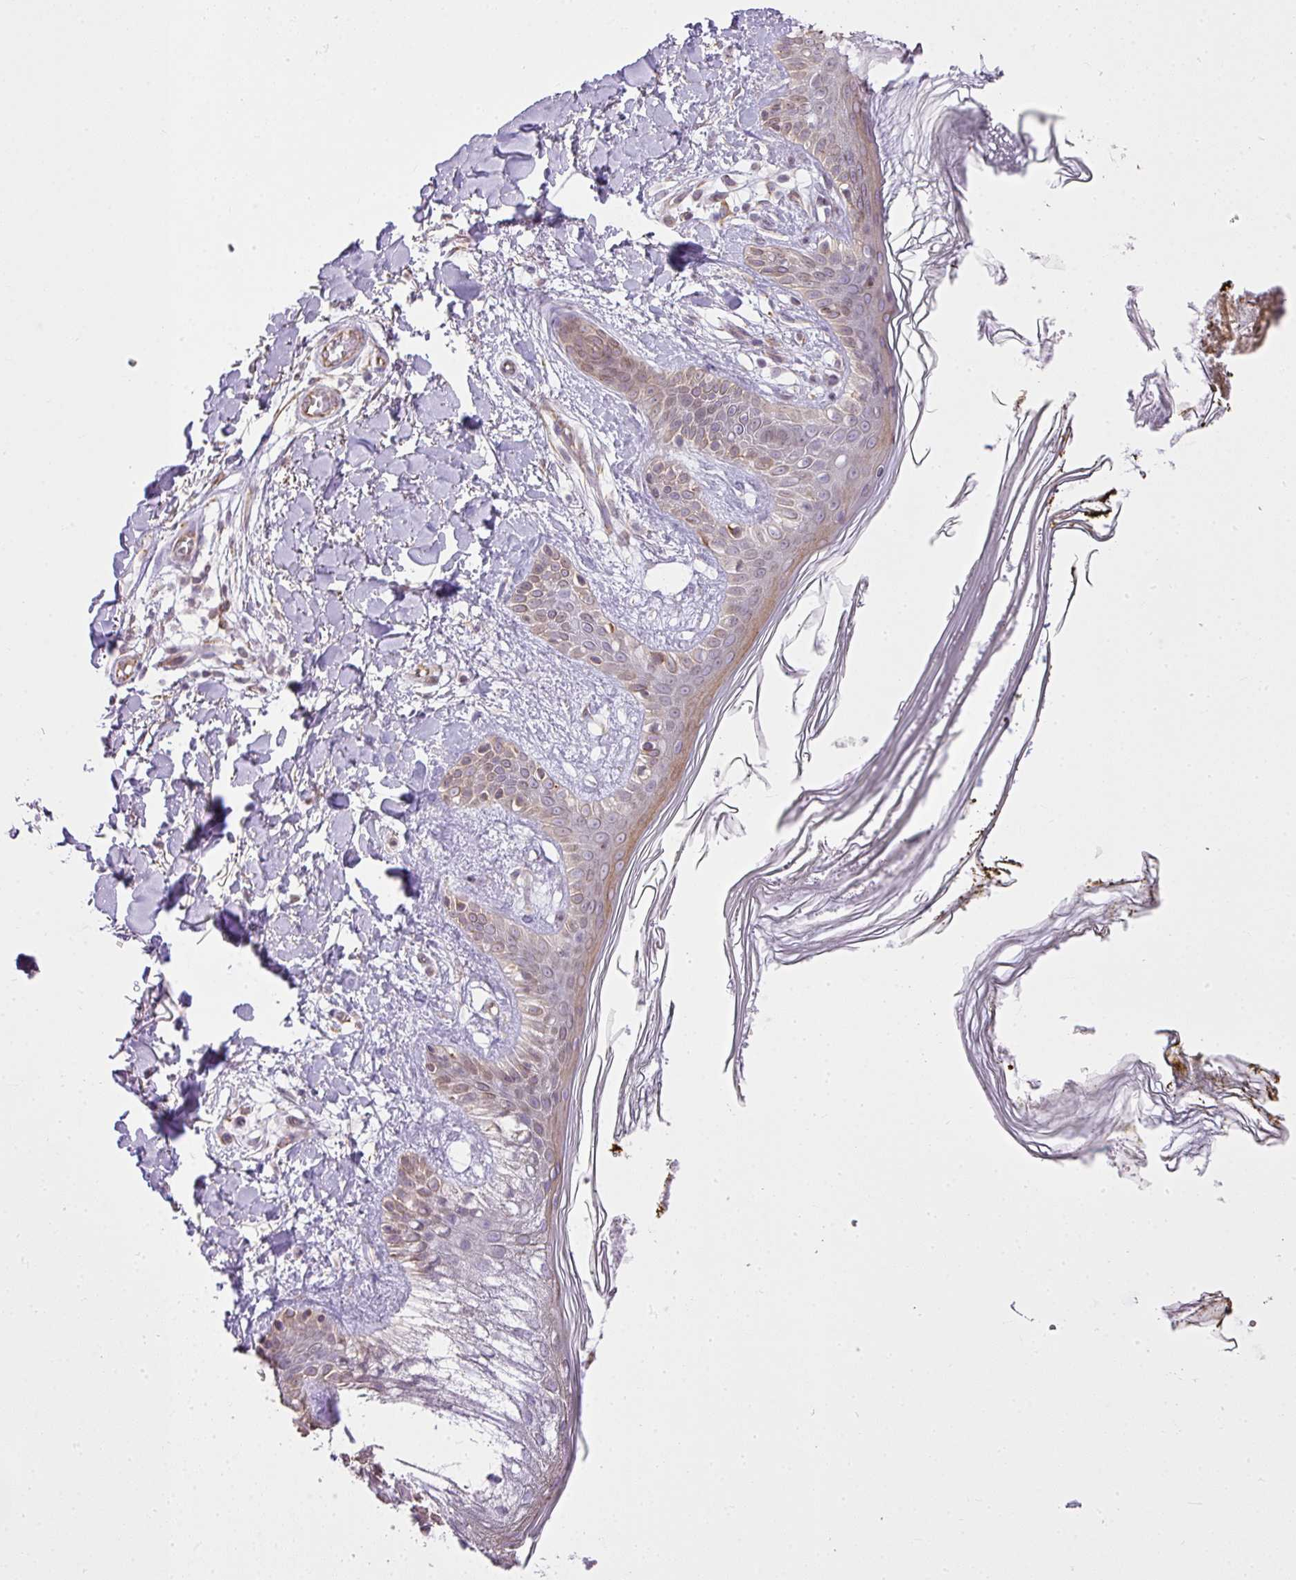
{"staining": {"intensity": "moderate", "quantity": "25%-75%", "location": "cytoplasmic/membranous"}, "tissue": "skin", "cell_type": "Fibroblasts", "image_type": "normal", "snomed": [{"axis": "morphology", "description": "Normal tissue, NOS"}, {"axis": "topography", "description": "Skin"}], "caption": "IHC (DAB (3,3'-diaminobenzidine)) staining of normal human skin demonstrates moderate cytoplasmic/membranous protein expression in about 25%-75% of fibroblasts.", "gene": "COX18", "patient": {"sex": "female", "age": 34}}